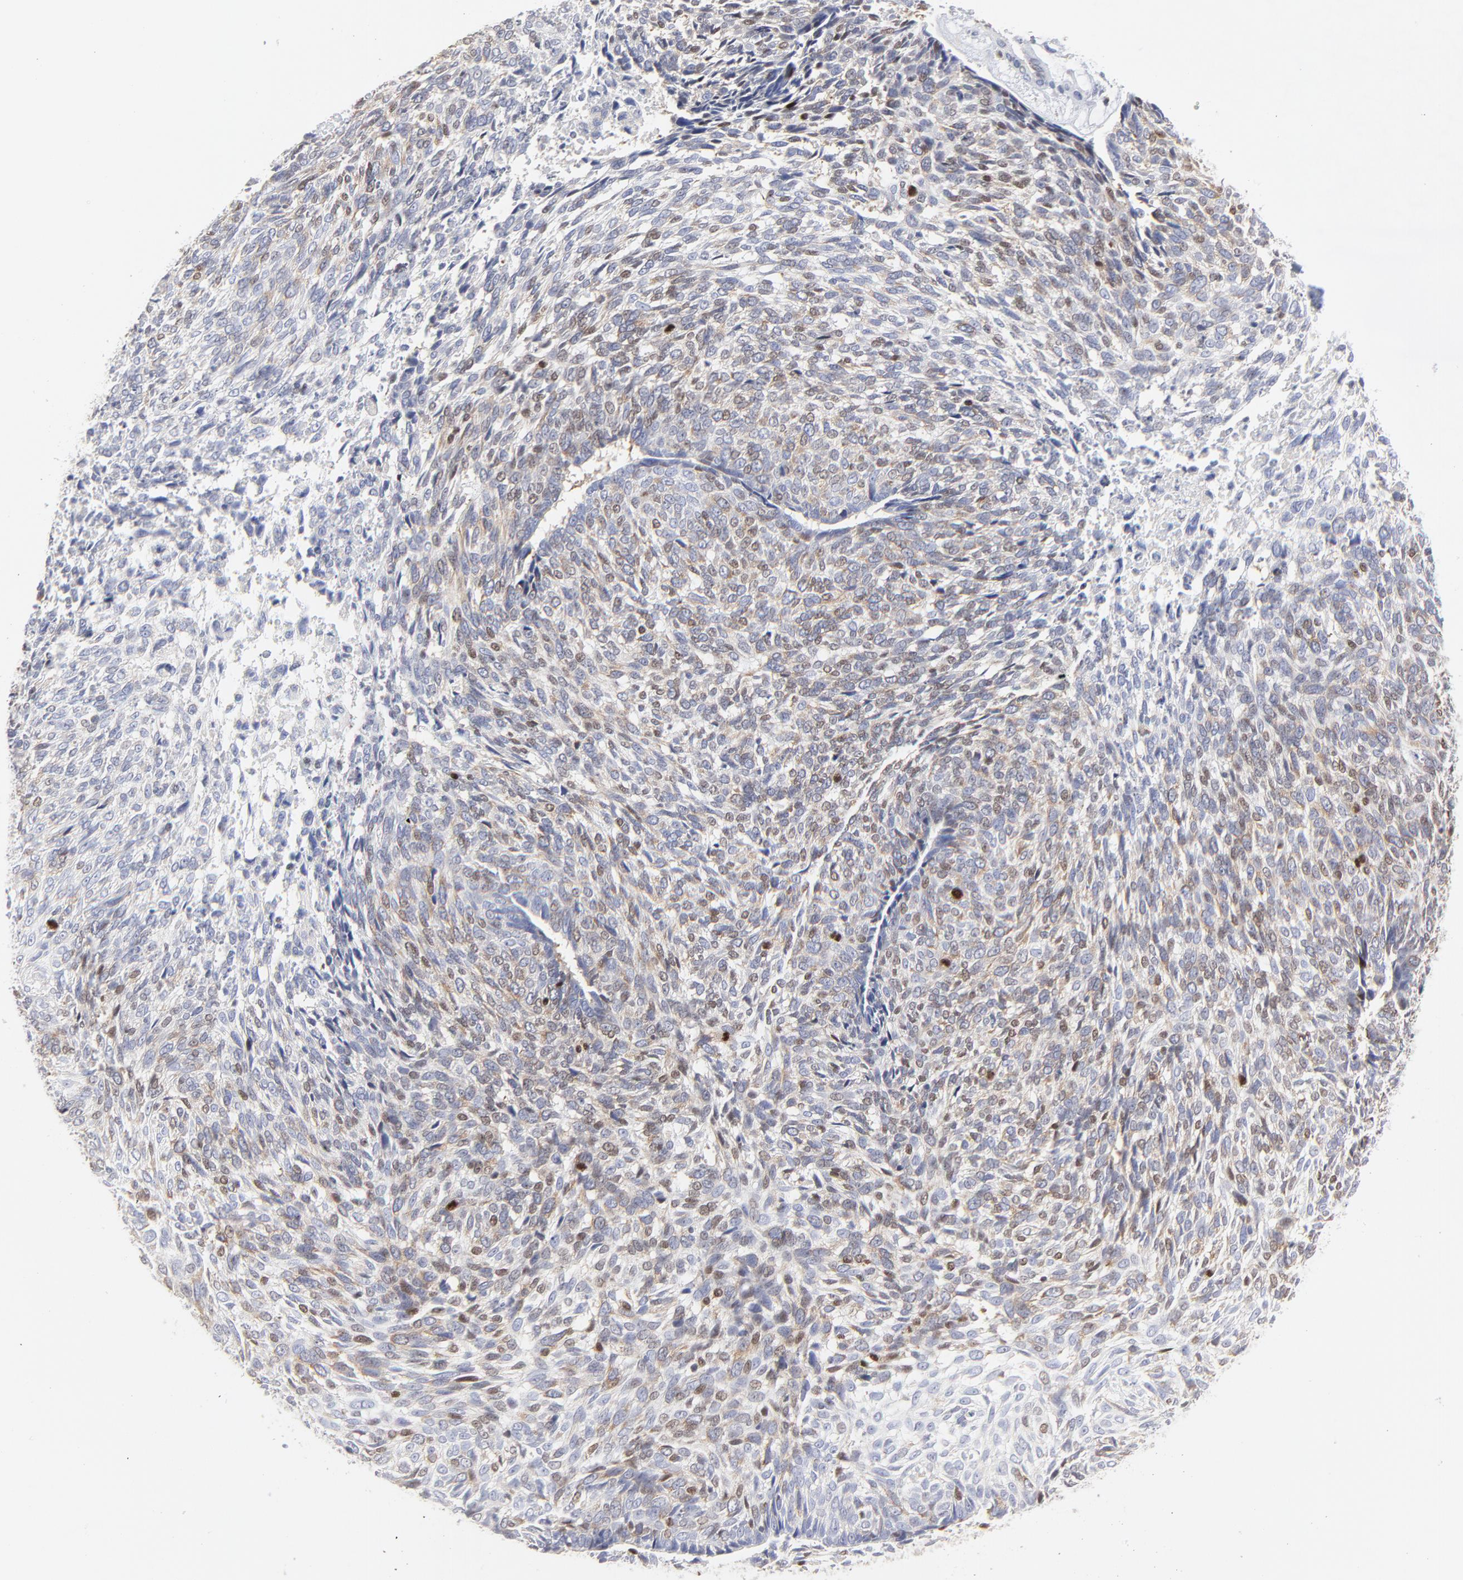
{"staining": {"intensity": "weak", "quantity": "<25%", "location": "cytoplasmic/membranous"}, "tissue": "skin cancer", "cell_type": "Tumor cells", "image_type": "cancer", "snomed": [{"axis": "morphology", "description": "Basal cell carcinoma"}, {"axis": "topography", "description": "Skin"}], "caption": "IHC histopathology image of neoplastic tissue: human skin basal cell carcinoma stained with DAB (3,3'-diaminobenzidine) reveals no significant protein staining in tumor cells. The staining was performed using DAB (3,3'-diaminobenzidine) to visualize the protein expression in brown, while the nuclei were stained in blue with hematoxylin (Magnification: 20x).", "gene": "NCAPH", "patient": {"sex": "male", "age": 72}}